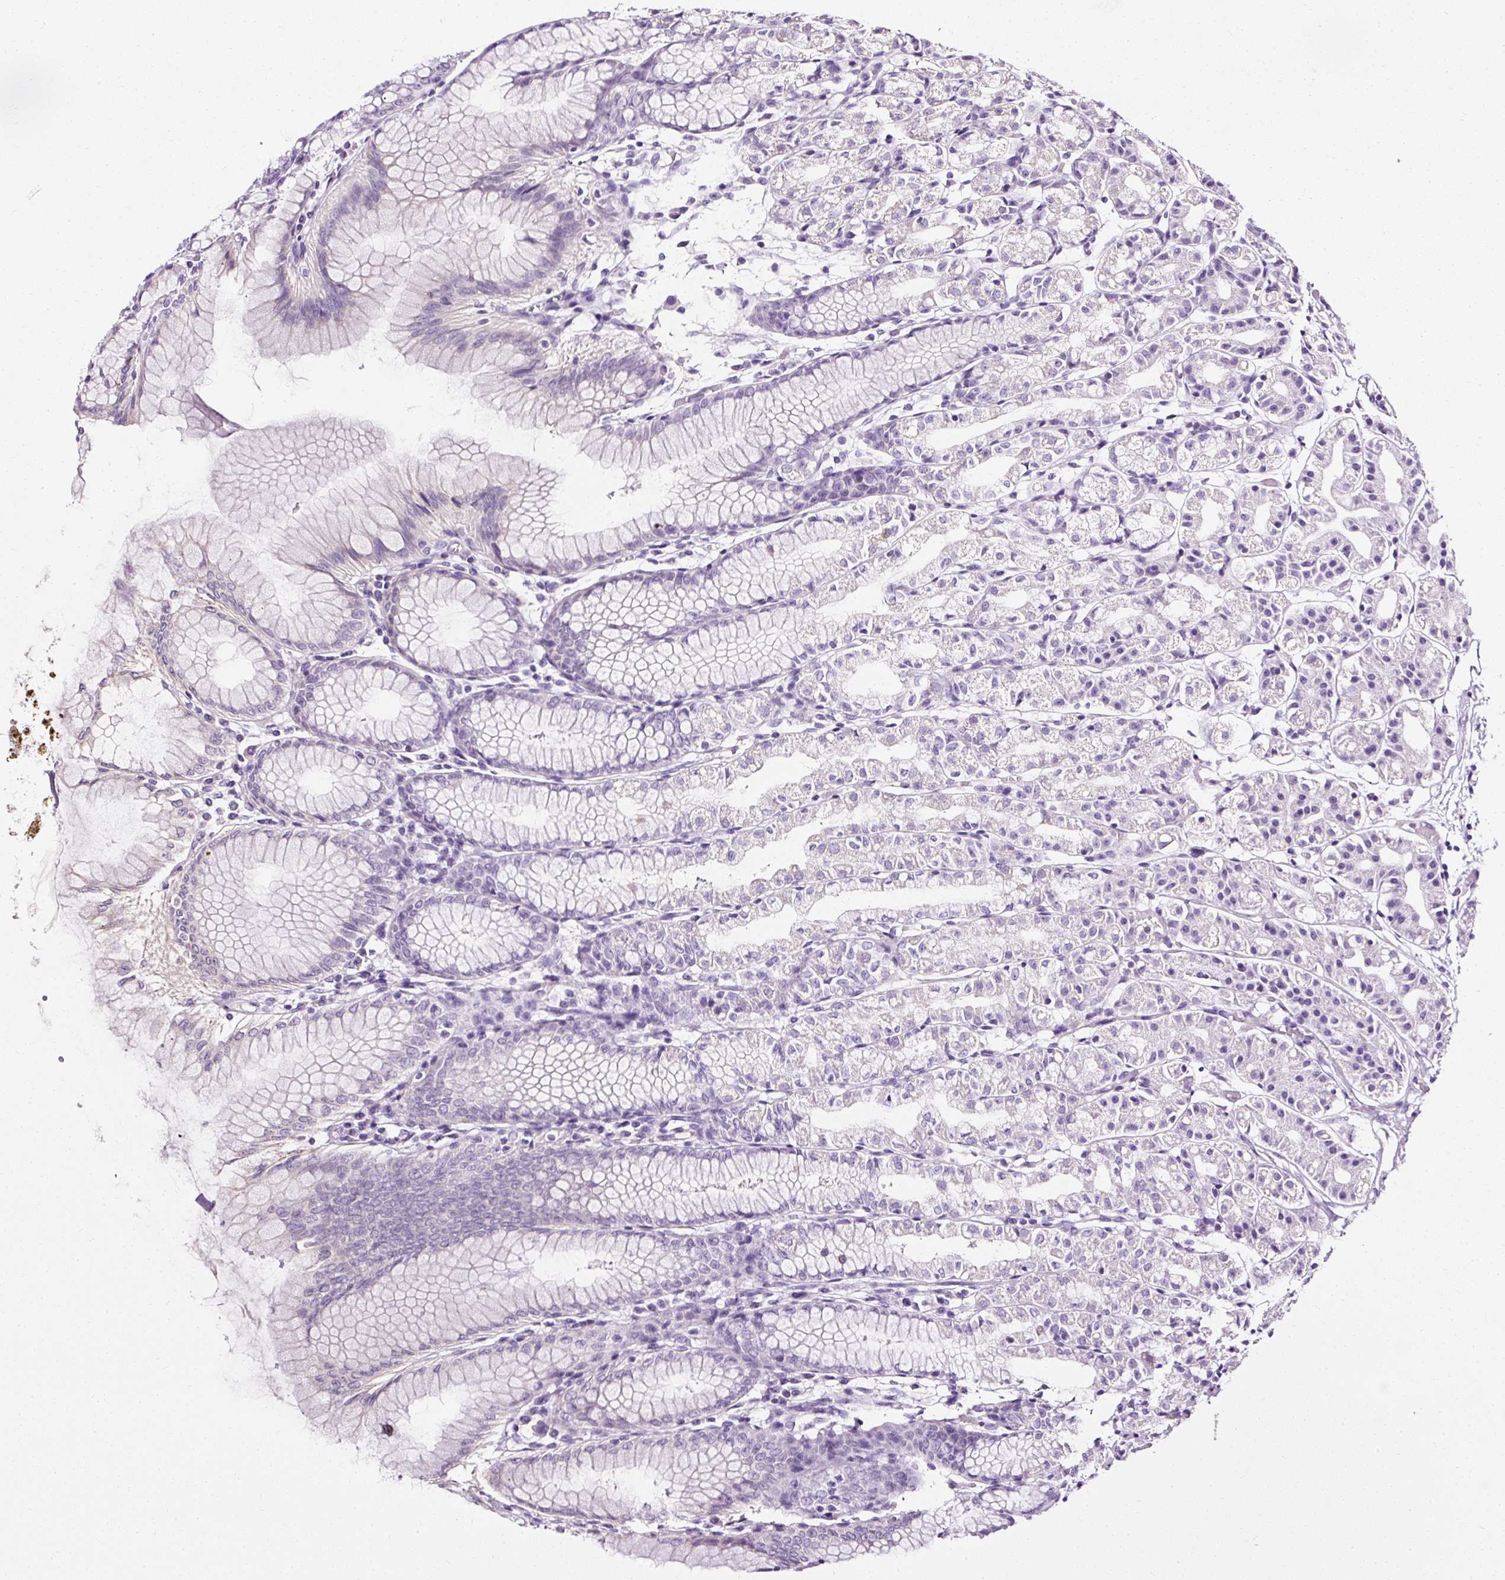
{"staining": {"intensity": "negative", "quantity": "none", "location": "none"}, "tissue": "stomach", "cell_type": "Glandular cells", "image_type": "normal", "snomed": [{"axis": "morphology", "description": "Normal tissue, NOS"}, {"axis": "topography", "description": "Stomach"}], "caption": "Immunohistochemistry of normal human stomach shows no staining in glandular cells.", "gene": "ATP2A1", "patient": {"sex": "female", "age": 57}}